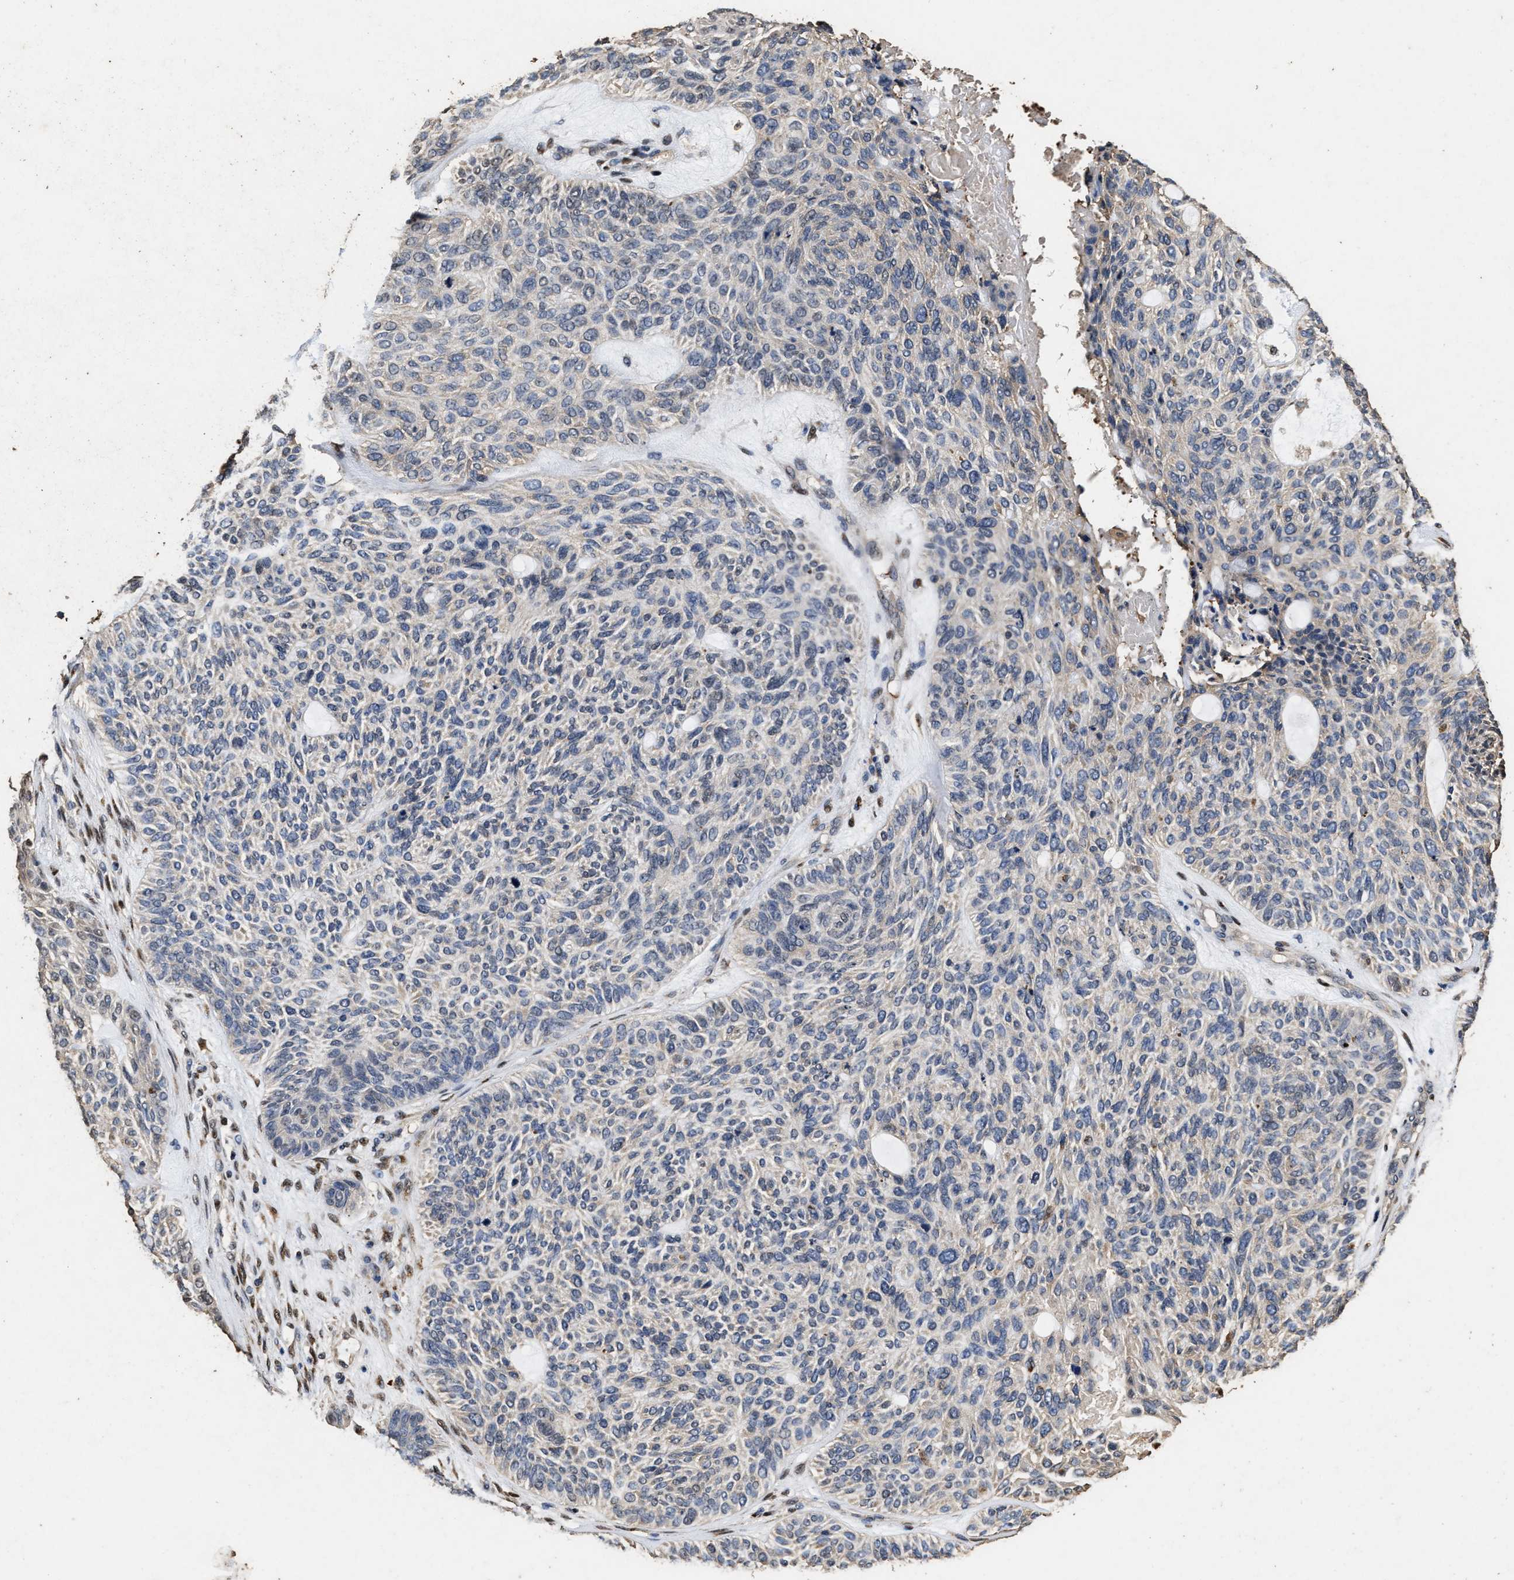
{"staining": {"intensity": "negative", "quantity": "none", "location": "none"}, "tissue": "skin cancer", "cell_type": "Tumor cells", "image_type": "cancer", "snomed": [{"axis": "morphology", "description": "Basal cell carcinoma"}, {"axis": "topography", "description": "Skin"}], "caption": "Photomicrograph shows no significant protein positivity in tumor cells of skin basal cell carcinoma.", "gene": "TPST2", "patient": {"sex": "male", "age": 55}}